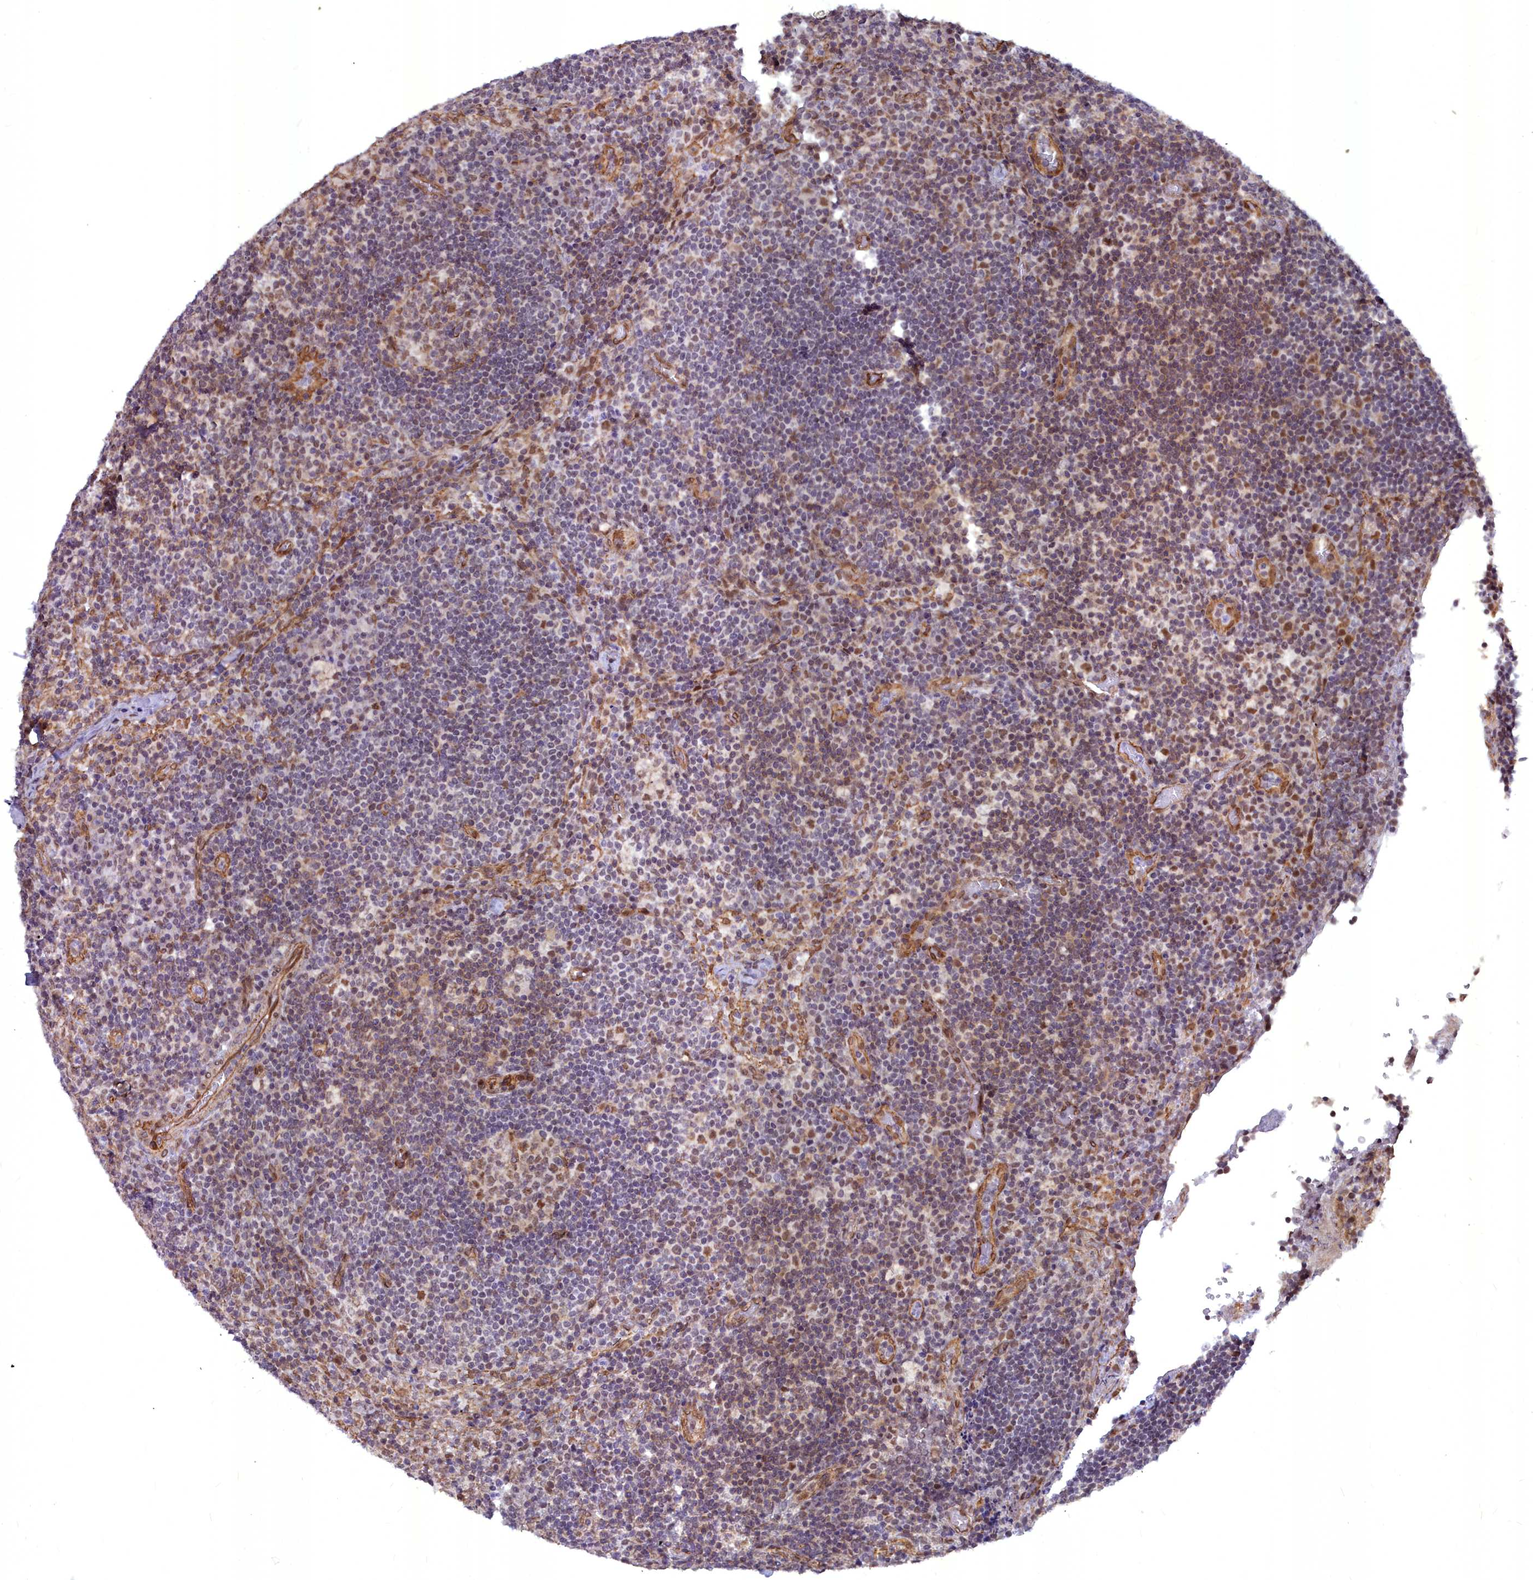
{"staining": {"intensity": "moderate", "quantity": "25%-75%", "location": "nuclear"}, "tissue": "lymph node", "cell_type": "Germinal center cells", "image_type": "normal", "snomed": [{"axis": "morphology", "description": "Normal tissue, NOS"}, {"axis": "topography", "description": "Lymph node"}], "caption": "Brown immunohistochemical staining in unremarkable human lymph node displays moderate nuclear positivity in approximately 25%-75% of germinal center cells.", "gene": "YJU2", "patient": {"sex": "male", "age": 58}}